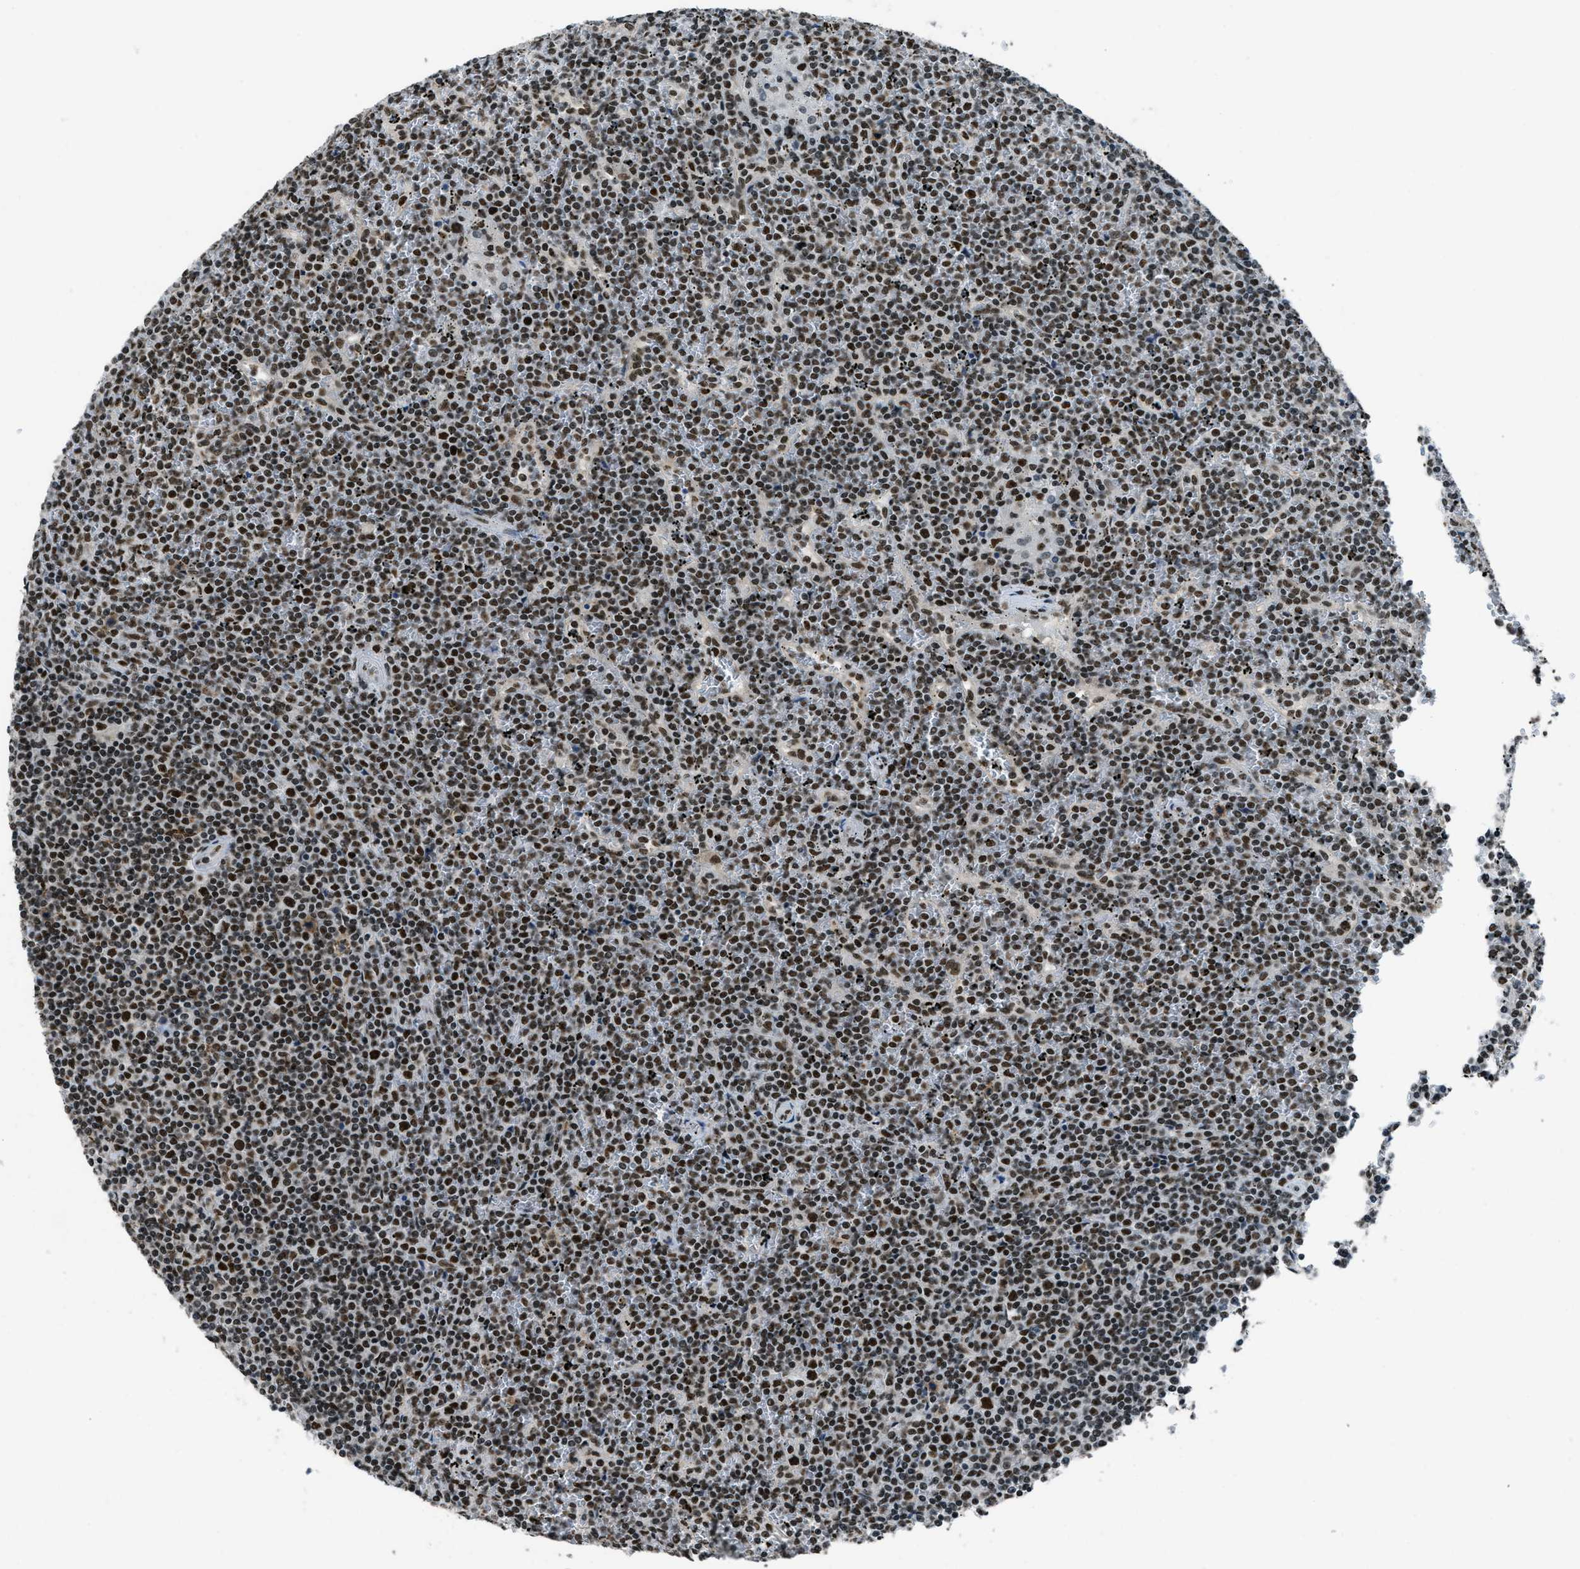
{"staining": {"intensity": "strong", "quantity": ">75%", "location": "nuclear"}, "tissue": "lymphoma", "cell_type": "Tumor cells", "image_type": "cancer", "snomed": [{"axis": "morphology", "description": "Malignant lymphoma, non-Hodgkin's type, Low grade"}, {"axis": "topography", "description": "Spleen"}], "caption": "High-power microscopy captured an immunohistochemistry (IHC) image of malignant lymphoma, non-Hodgkin's type (low-grade), revealing strong nuclear positivity in approximately >75% of tumor cells.", "gene": "GATAD2B", "patient": {"sex": "female", "age": 19}}